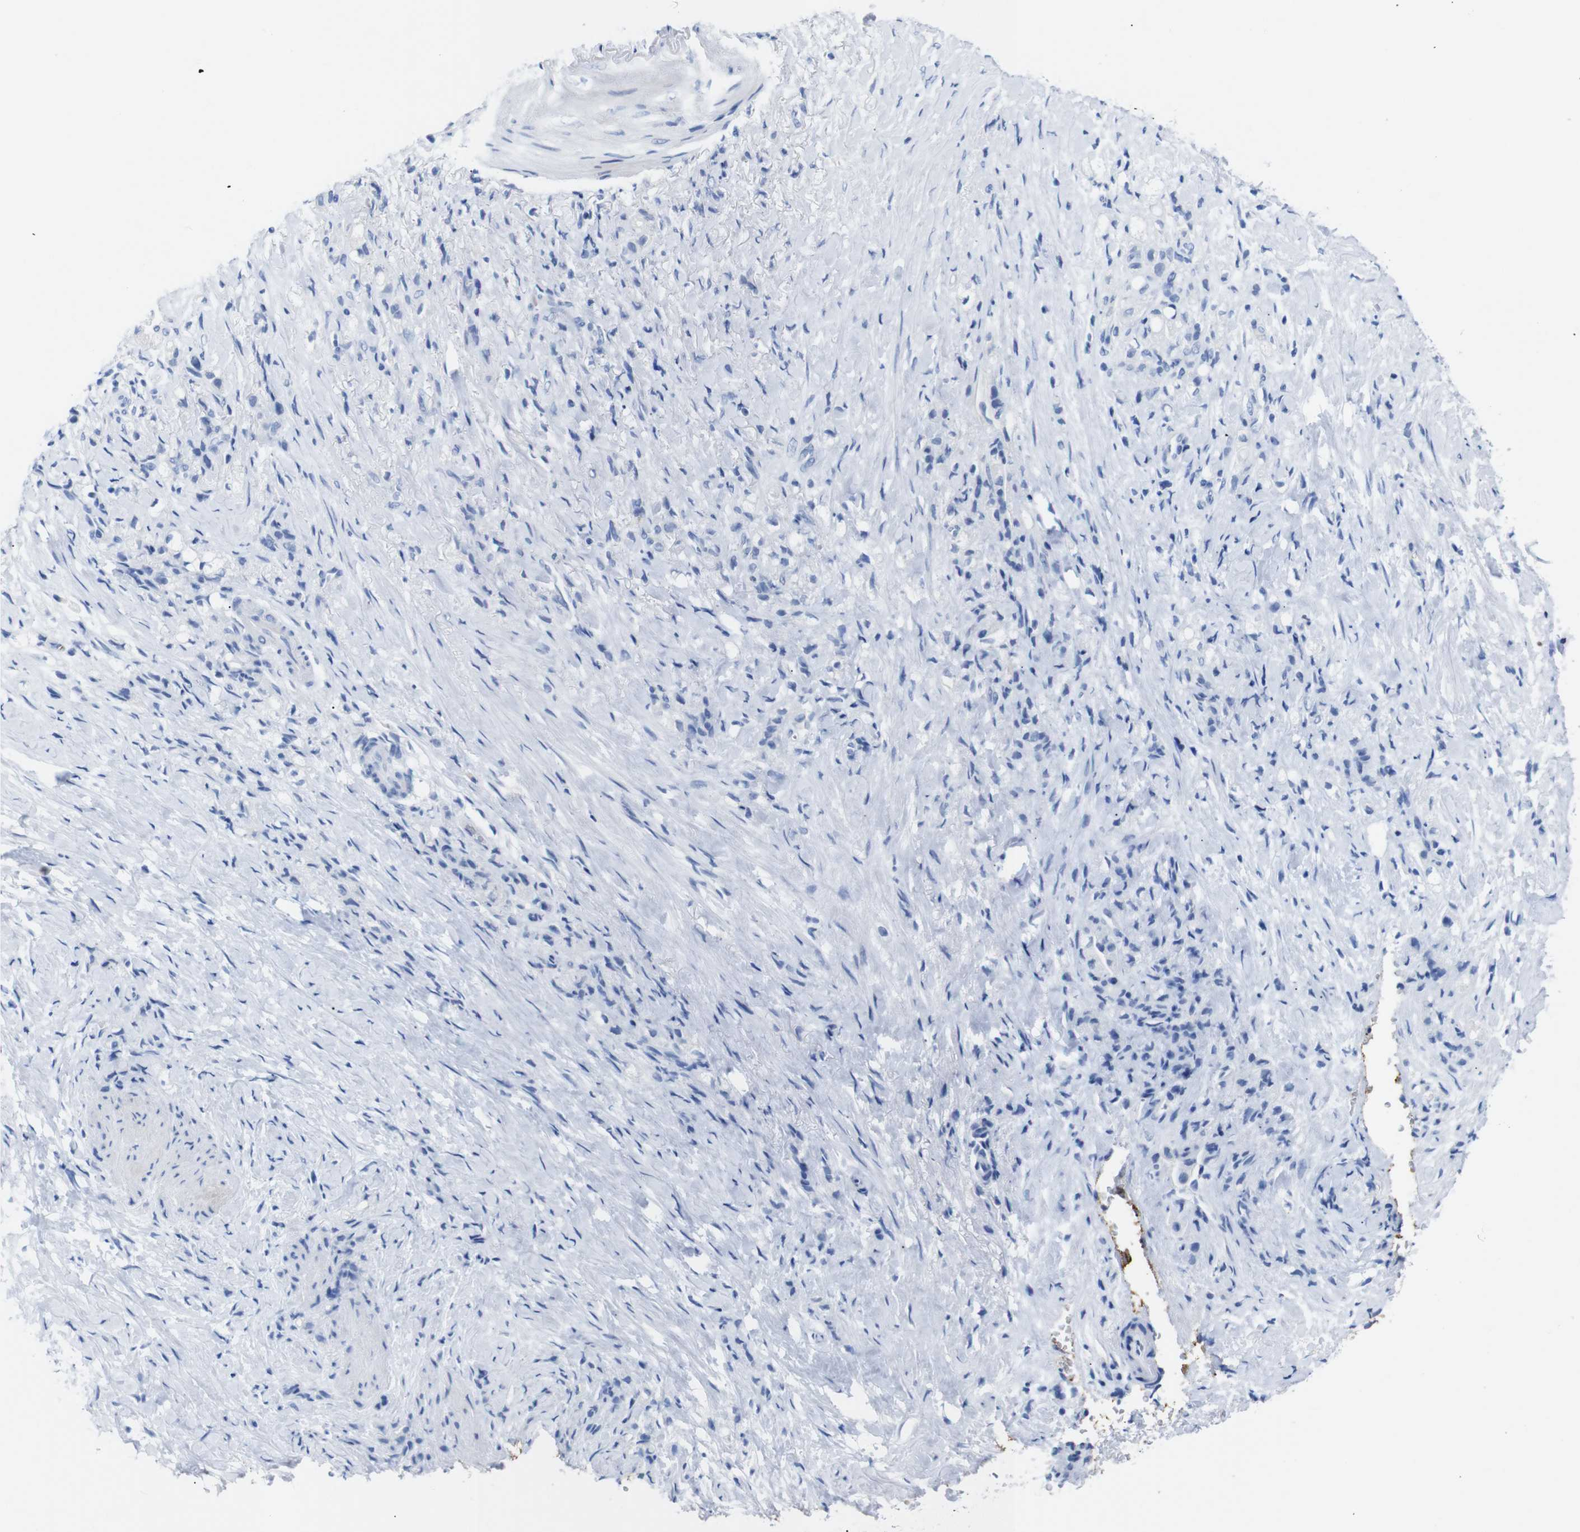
{"staining": {"intensity": "negative", "quantity": "none", "location": "none"}, "tissue": "stomach cancer", "cell_type": "Tumor cells", "image_type": "cancer", "snomed": [{"axis": "morphology", "description": "Adenocarcinoma, NOS"}, {"axis": "topography", "description": "Stomach"}], "caption": "The image reveals no significant positivity in tumor cells of stomach cancer (adenocarcinoma).", "gene": "ERVMER34-1", "patient": {"sex": "male", "age": 82}}